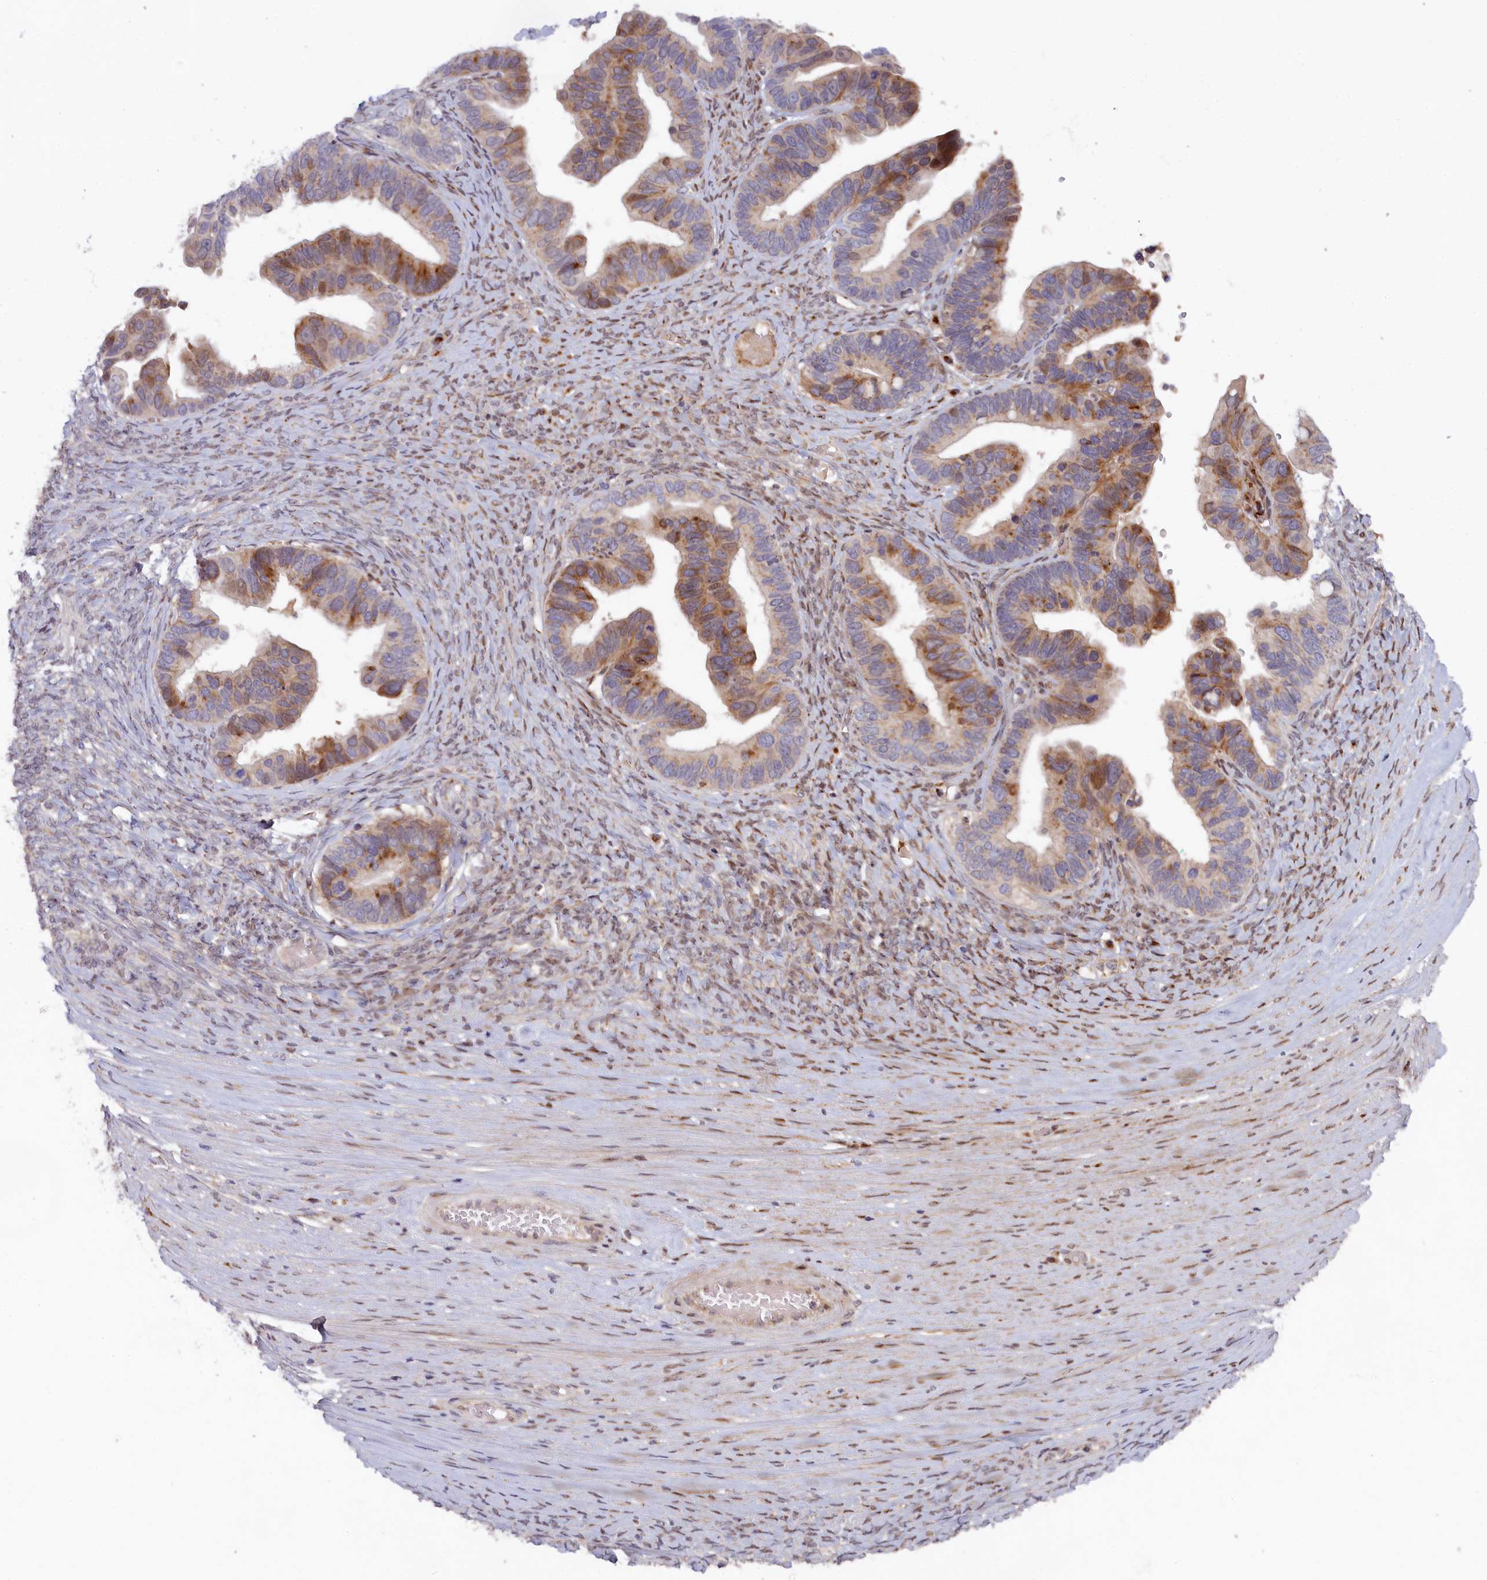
{"staining": {"intensity": "moderate", "quantity": "25%-75%", "location": "cytoplasmic/membranous,nuclear"}, "tissue": "ovarian cancer", "cell_type": "Tumor cells", "image_type": "cancer", "snomed": [{"axis": "morphology", "description": "Cystadenocarcinoma, serous, NOS"}, {"axis": "topography", "description": "Ovary"}], "caption": "Human serous cystadenocarcinoma (ovarian) stained with a brown dye demonstrates moderate cytoplasmic/membranous and nuclear positive staining in approximately 25%-75% of tumor cells.", "gene": "CHST12", "patient": {"sex": "female", "age": 56}}